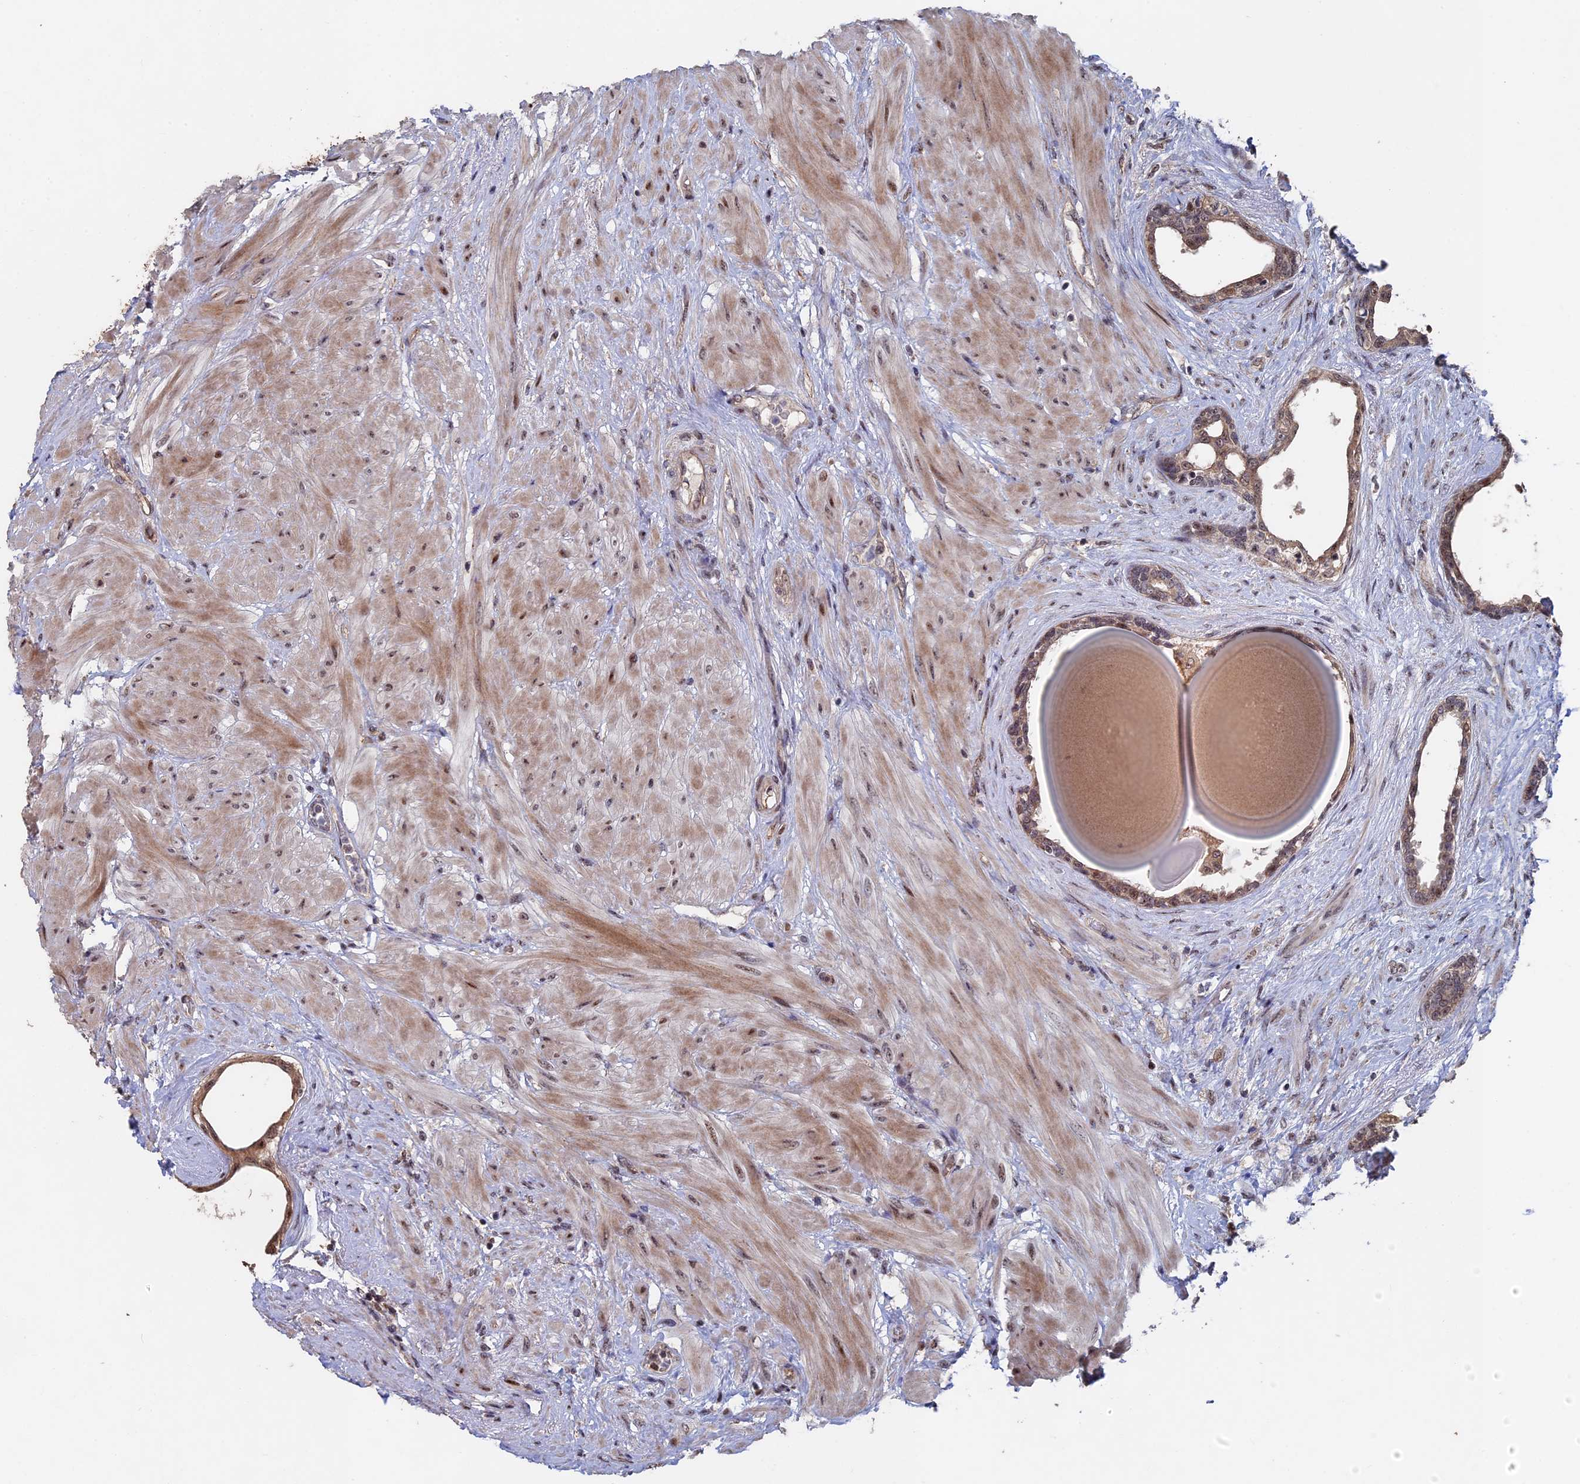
{"staining": {"intensity": "moderate", "quantity": "25%-75%", "location": "cytoplasmic/membranous,nuclear"}, "tissue": "prostate", "cell_type": "Glandular cells", "image_type": "normal", "snomed": [{"axis": "morphology", "description": "Normal tissue, NOS"}, {"axis": "topography", "description": "Prostate"}], "caption": "Immunohistochemistry staining of benign prostate, which shows medium levels of moderate cytoplasmic/membranous,nuclear positivity in approximately 25%-75% of glandular cells indicating moderate cytoplasmic/membranous,nuclear protein positivity. The staining was performed using DAB (3,3'-diaminobenzidine) (brown) for protein detection and nuclei were counterstained in hematoxylin (blue).", "gene": "KIAA1328", "patient": {"sex": "male", "age": 48}}